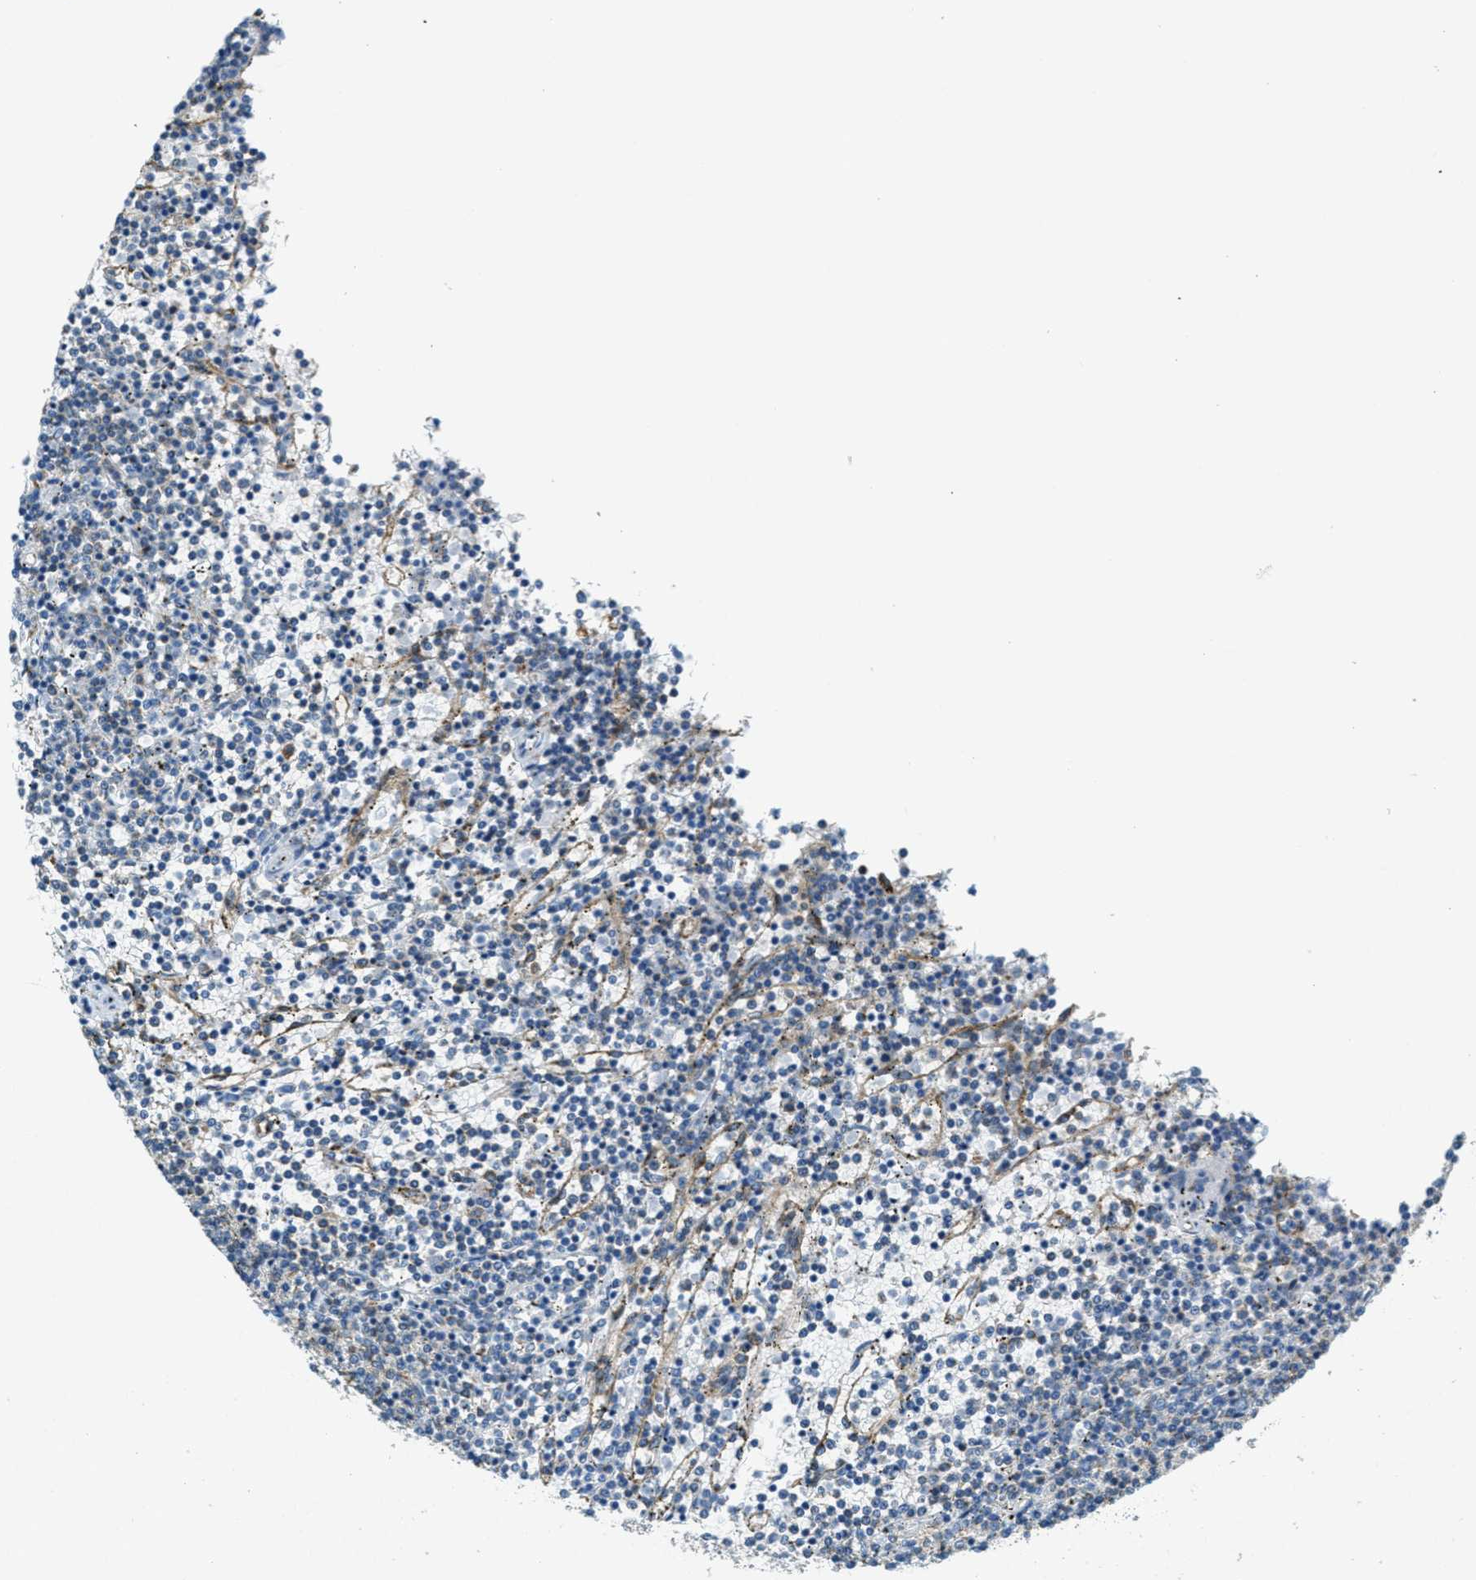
{"staining": {"intensity": "moderate", "quantity": "<25%", "location": "cytoplasmic/membranous"}, "tissue": "lymphoma", "cell_type": "Tumor cells", "image_type": "cancer", "snomed": [{"axis": "morphology", "description": "Malignant lymphoma, non-Hodgkin's type, Low grade"}, {"axis": "topography", "description": "Spleen"}], "caption": "High-power microscopy captured an immunohistochemistry (IHC) micrograph of low-grade malignant lymphoma, non-Hodgkin's type, revealing moderate cytoplasmic/membranous positivity in approximately <25% of tumor cells.", "gene": "AP2B1", "patient": {"sex": "female", "age": 50}}